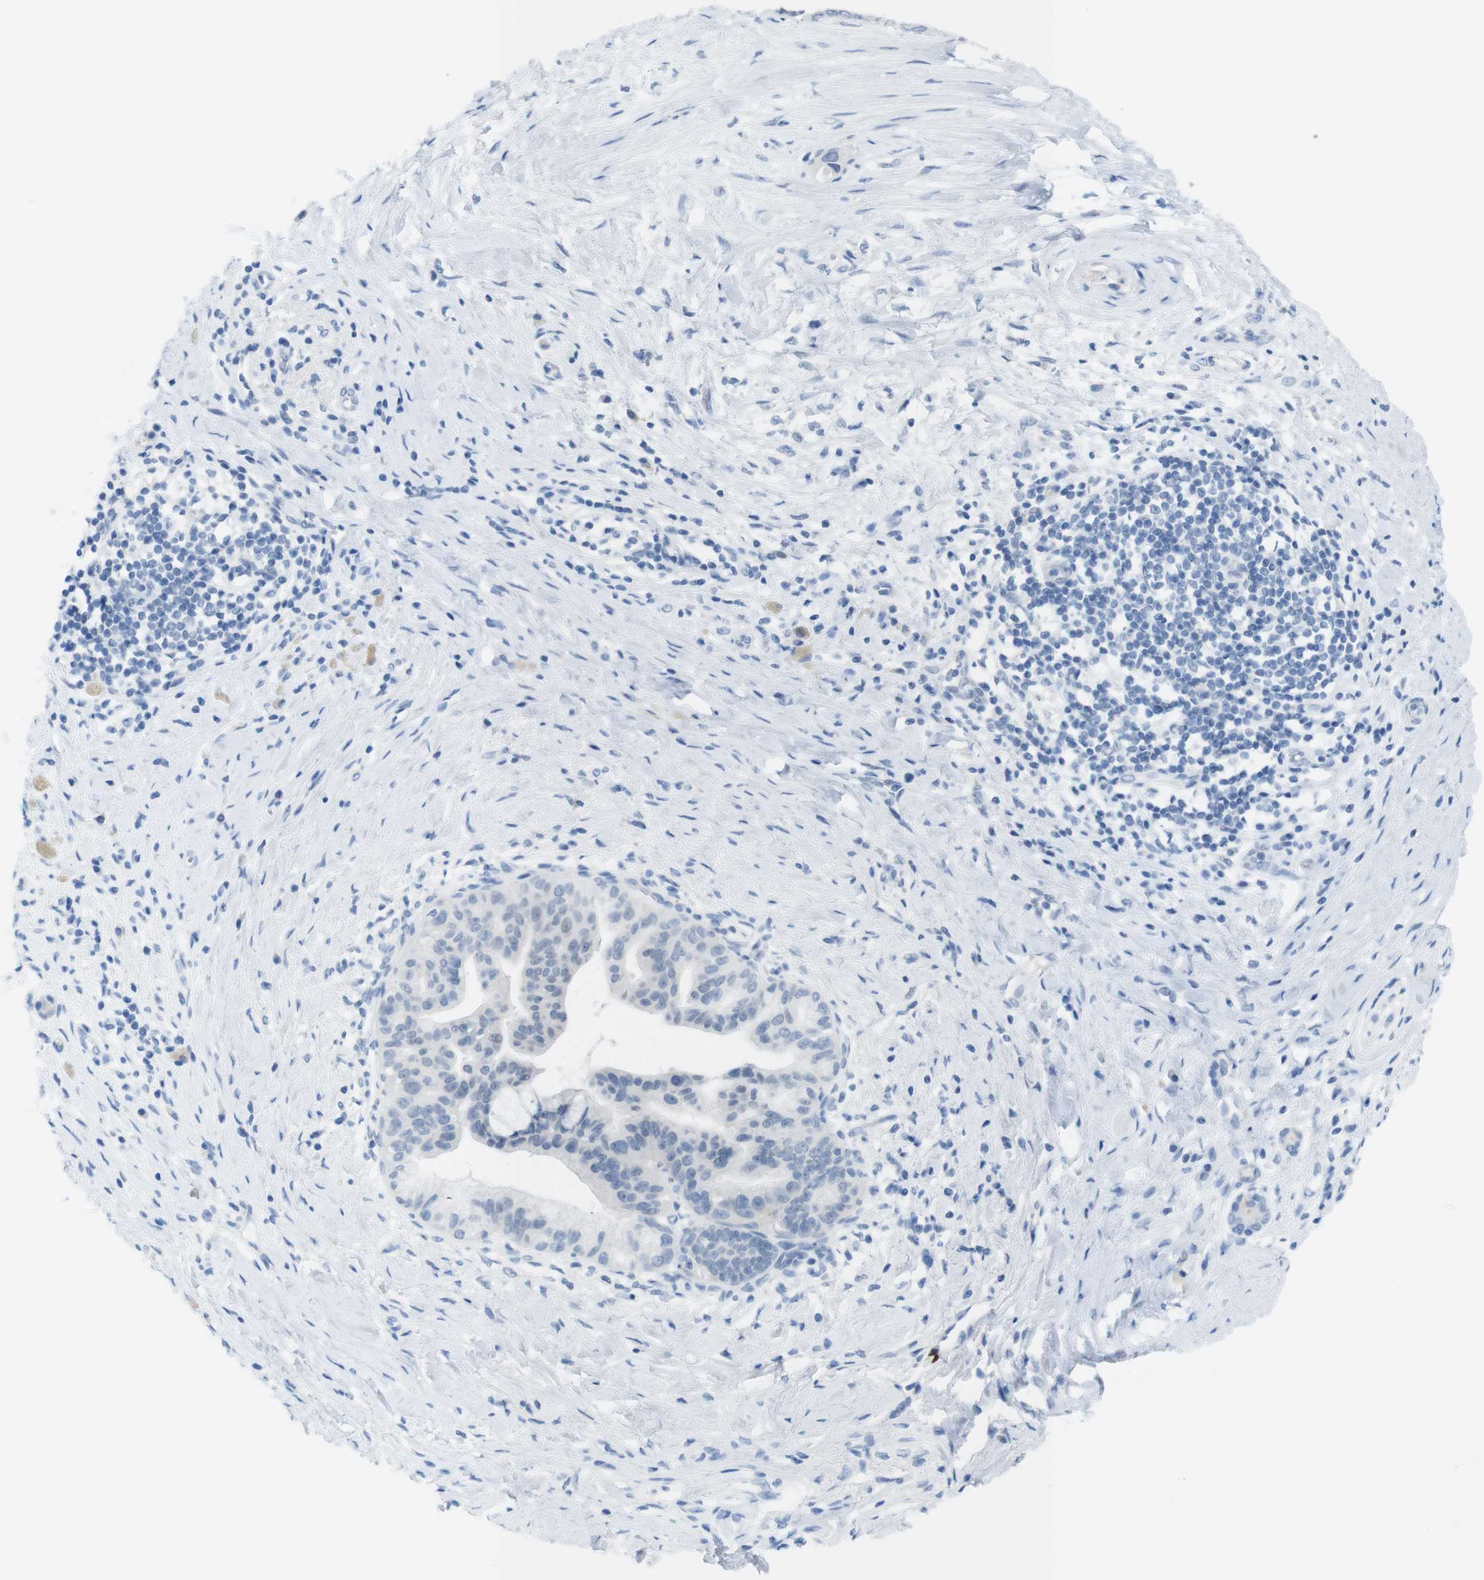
{"staining": {"intensity": "negative", "quantity": "none", "location": "none"}, "tissue": "pancreatic cancer", "cell_type": "Tumor cells", "image_type": "cancer", "snomed": [{"axis": "morphology", "description": "Adenocarcinoma, NOS"}, {"axis": "topography", "description": "Pancreas"}], "caption": "A high-resolution micrograph shows IHC staining of pancreatic cancer, which displays no significant positivity in tumor cells. The staining was performed using DAB to visualize the protein expression in brown, while the nuclei were stained in blue with hematoxylin (Magnification: 20x).", "gene": "OPN1SW", "patient": {"sex": "male", "age": 55}}